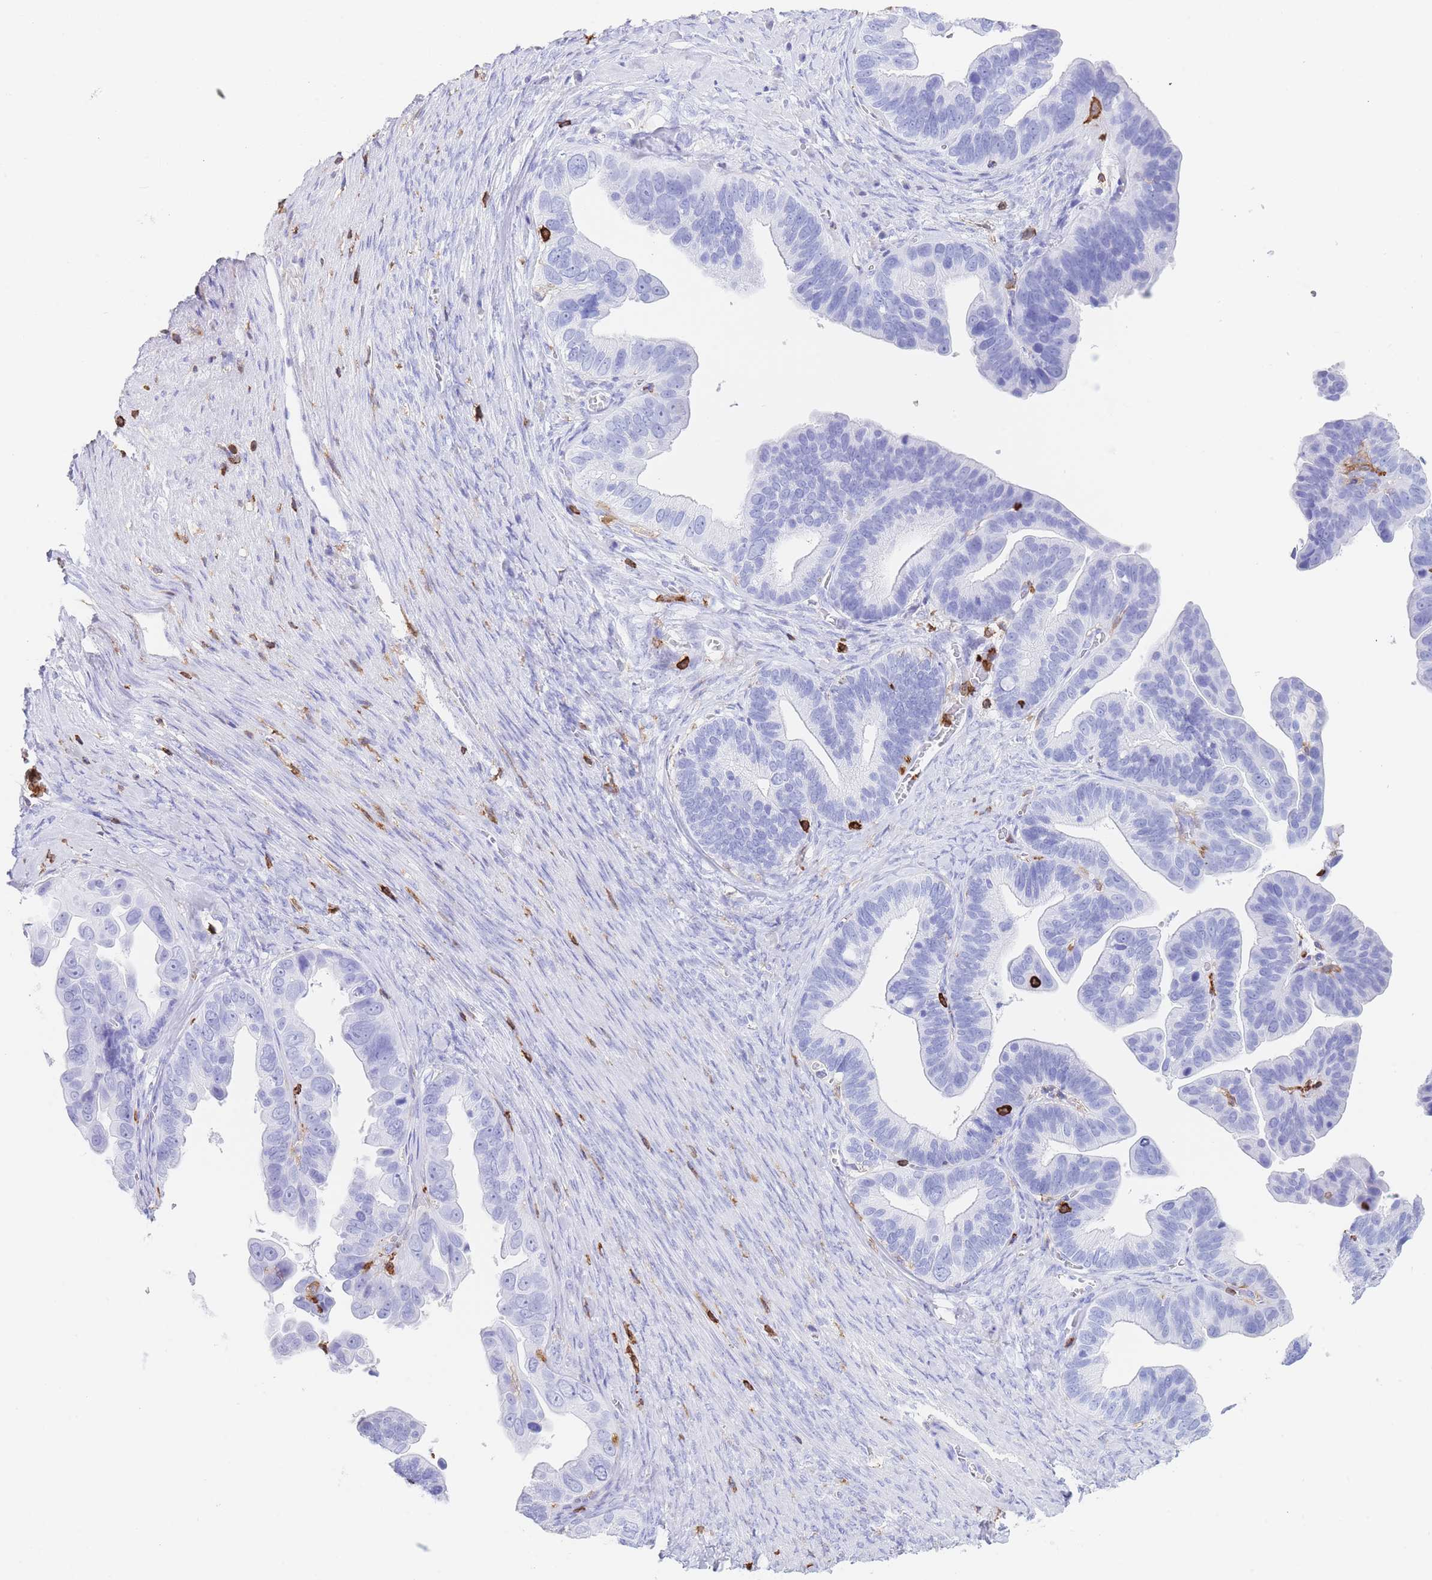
{"staining": {"intensity": "negative", "quantity": "none", "location": "none"}, "tissue": "ovarian cancer", "cell_type": "Tumor cells", "image_type": "cancer", "snomed": [{"axis": "morphology", "description": "Cystadenocarcinoma, serous, NOS"}, {"axis": "topography", "description": "Ovary"}], "caption": "IHC photomicrograph of ovarian cancer (serous cystadenocarcinoma) stained for a protein (brown), which shows no expression in tumor cells.", "gene": "CORO1A", "patient": {"sex": "female", "age": 56}}